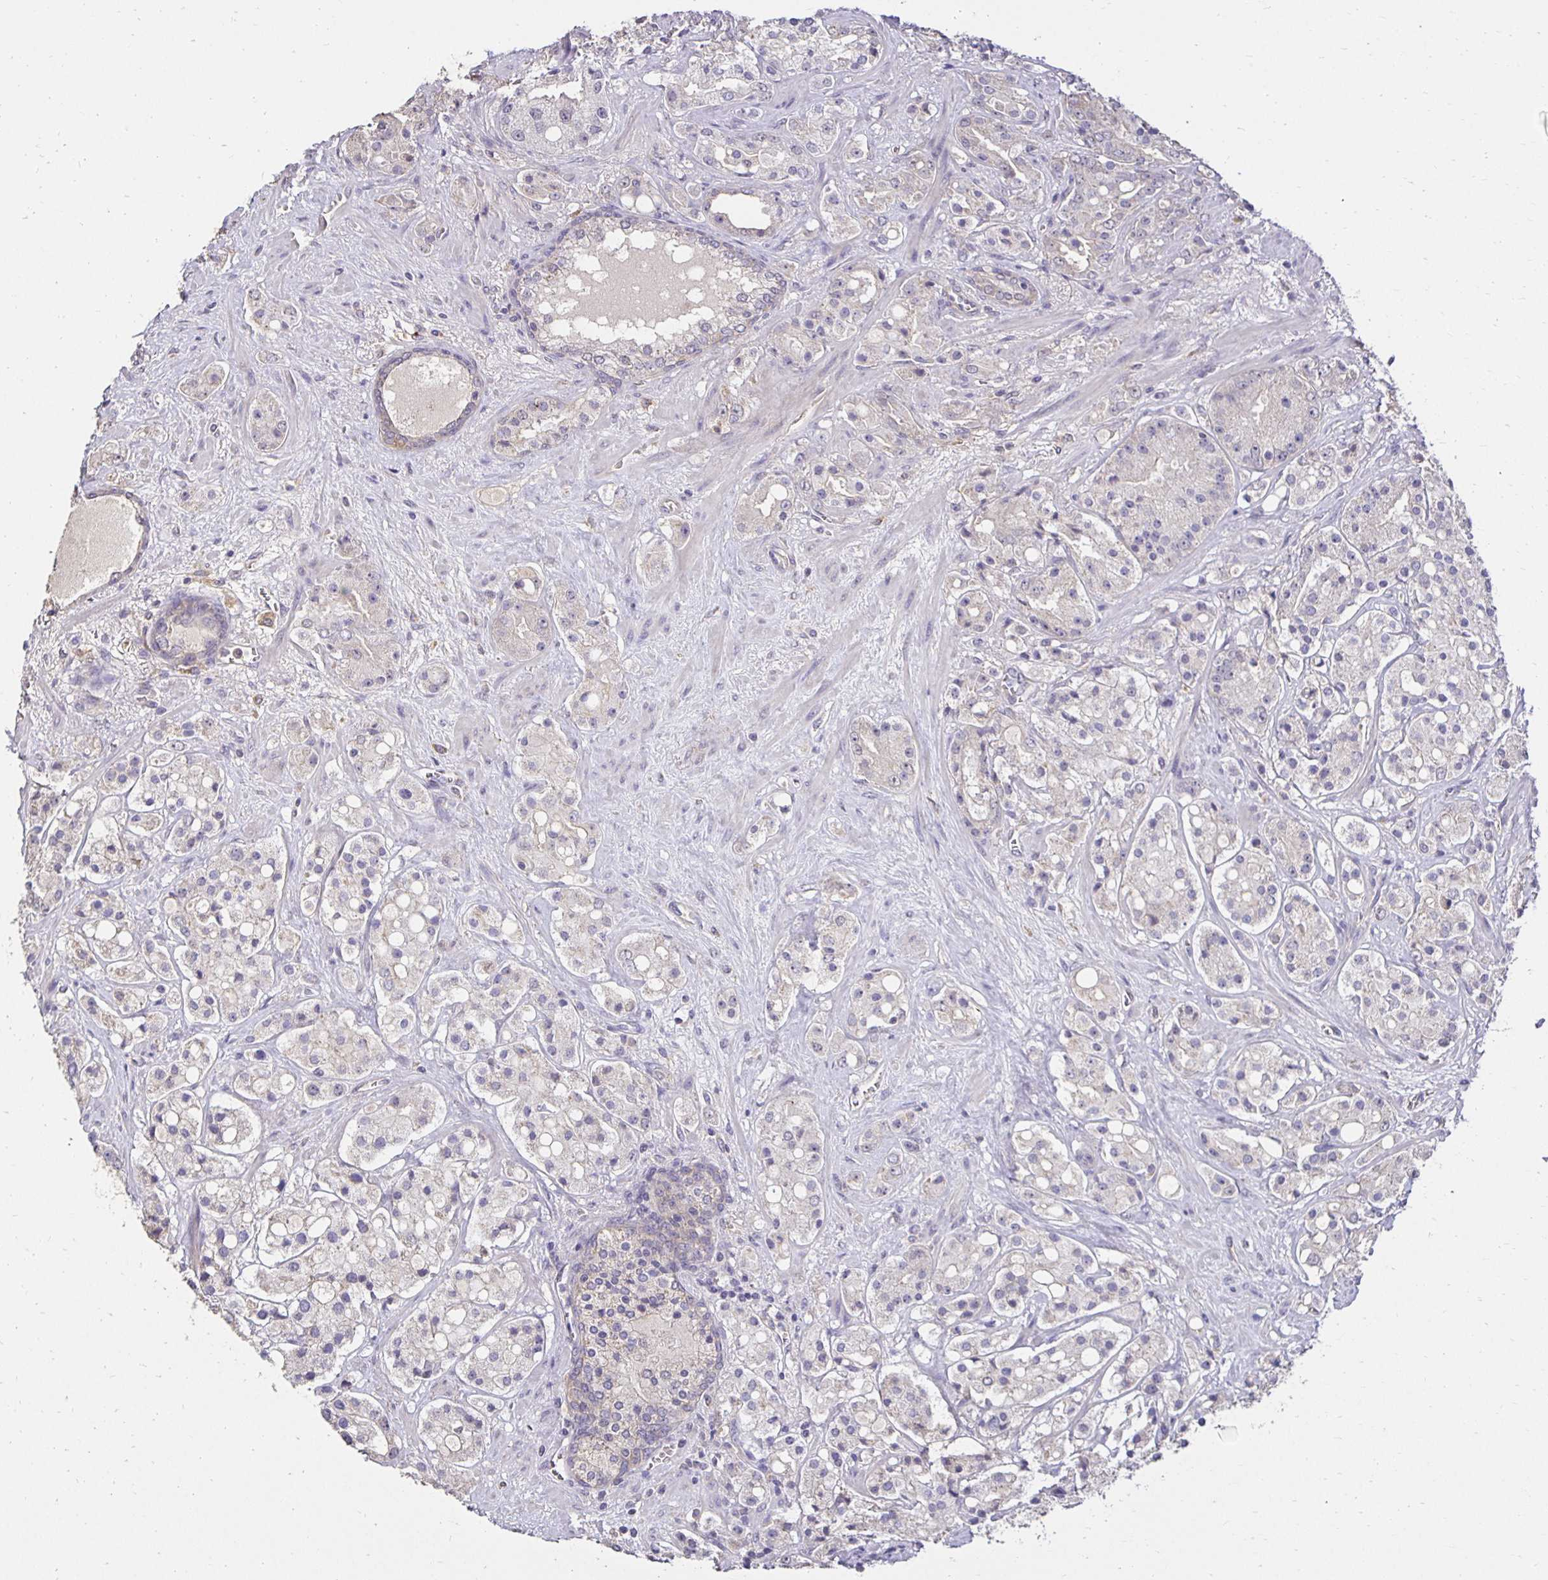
{"staining": {"intensity": "negative", "quantity": "none", "location": "none"}, "tissue": "prostate cancer", "cell_type": "Tumor cells", "image_type": "cancer", "snomed": [{"axis": "morphology", "description": "Adenocarcinoma, High grade"}, {"axis": "topography", "description": "Prostate"}], "caption": "Prostate cancer stained for a protein using immunohistochemistry shows no staining tumor cells.", "gene": "PNPLA3", "patient": {"sex": "male", "age": 67}}